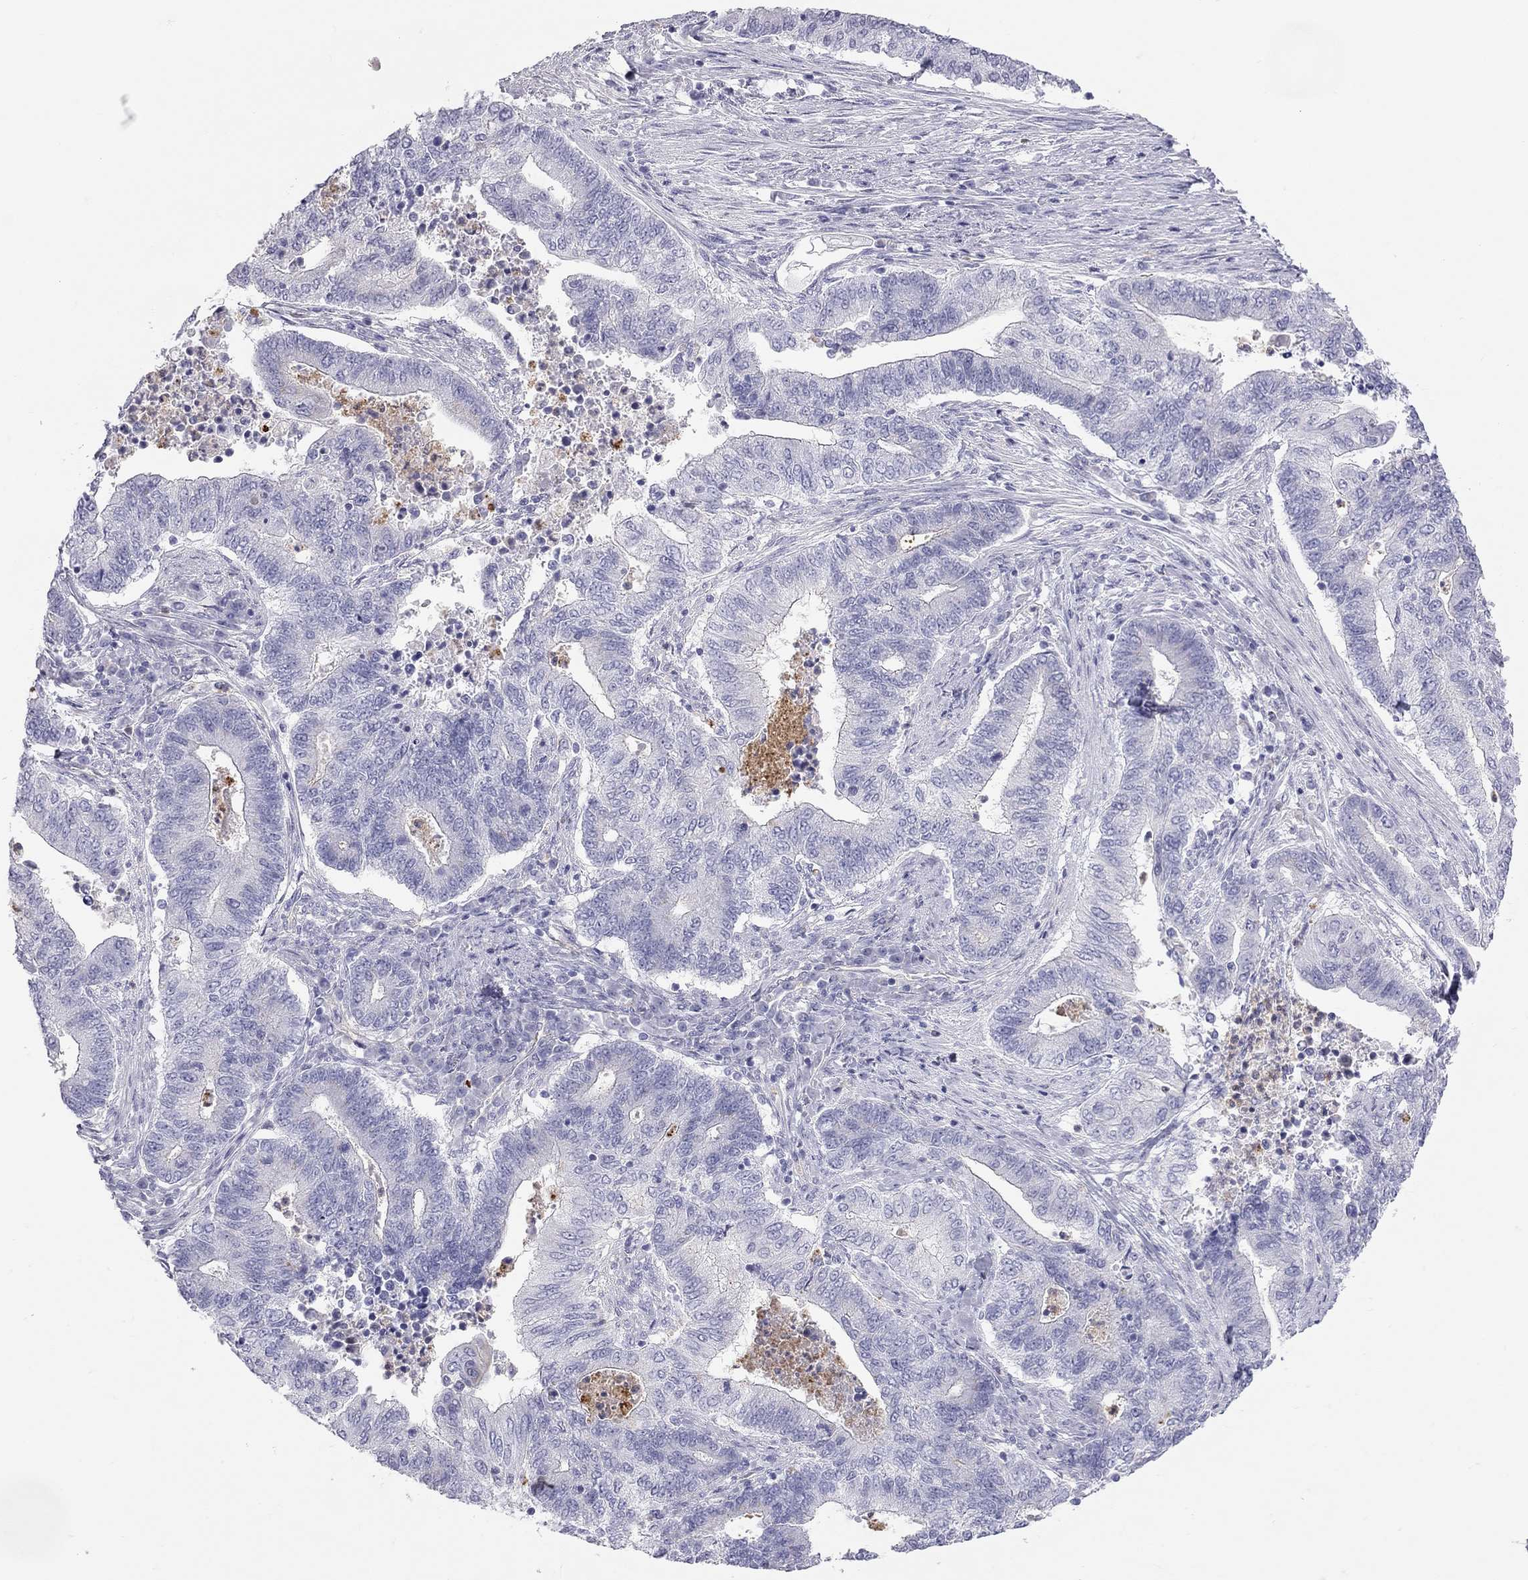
{"staining": {"intensity": "negative", "quantity": "none", "location": "none"}, "tissue": "endometrial cancer", "cell_type": "Tumor cells", "image_type": "cancer", "snomed": [{"axis": "morphology", "description": "Adenocarcinoma, NOS"}, {"axis": "topography", "description": "Uterus"}, {"axis": "topography", "description": "Endometrium"}], "caption": "This is an immunohistochemistry (IHC) histopathology image of human endometrial adenocarcinoma. There is no expression in tumor cells.", "gene": "TDRD6", "patient": {"sex": "female", "age": 54}}